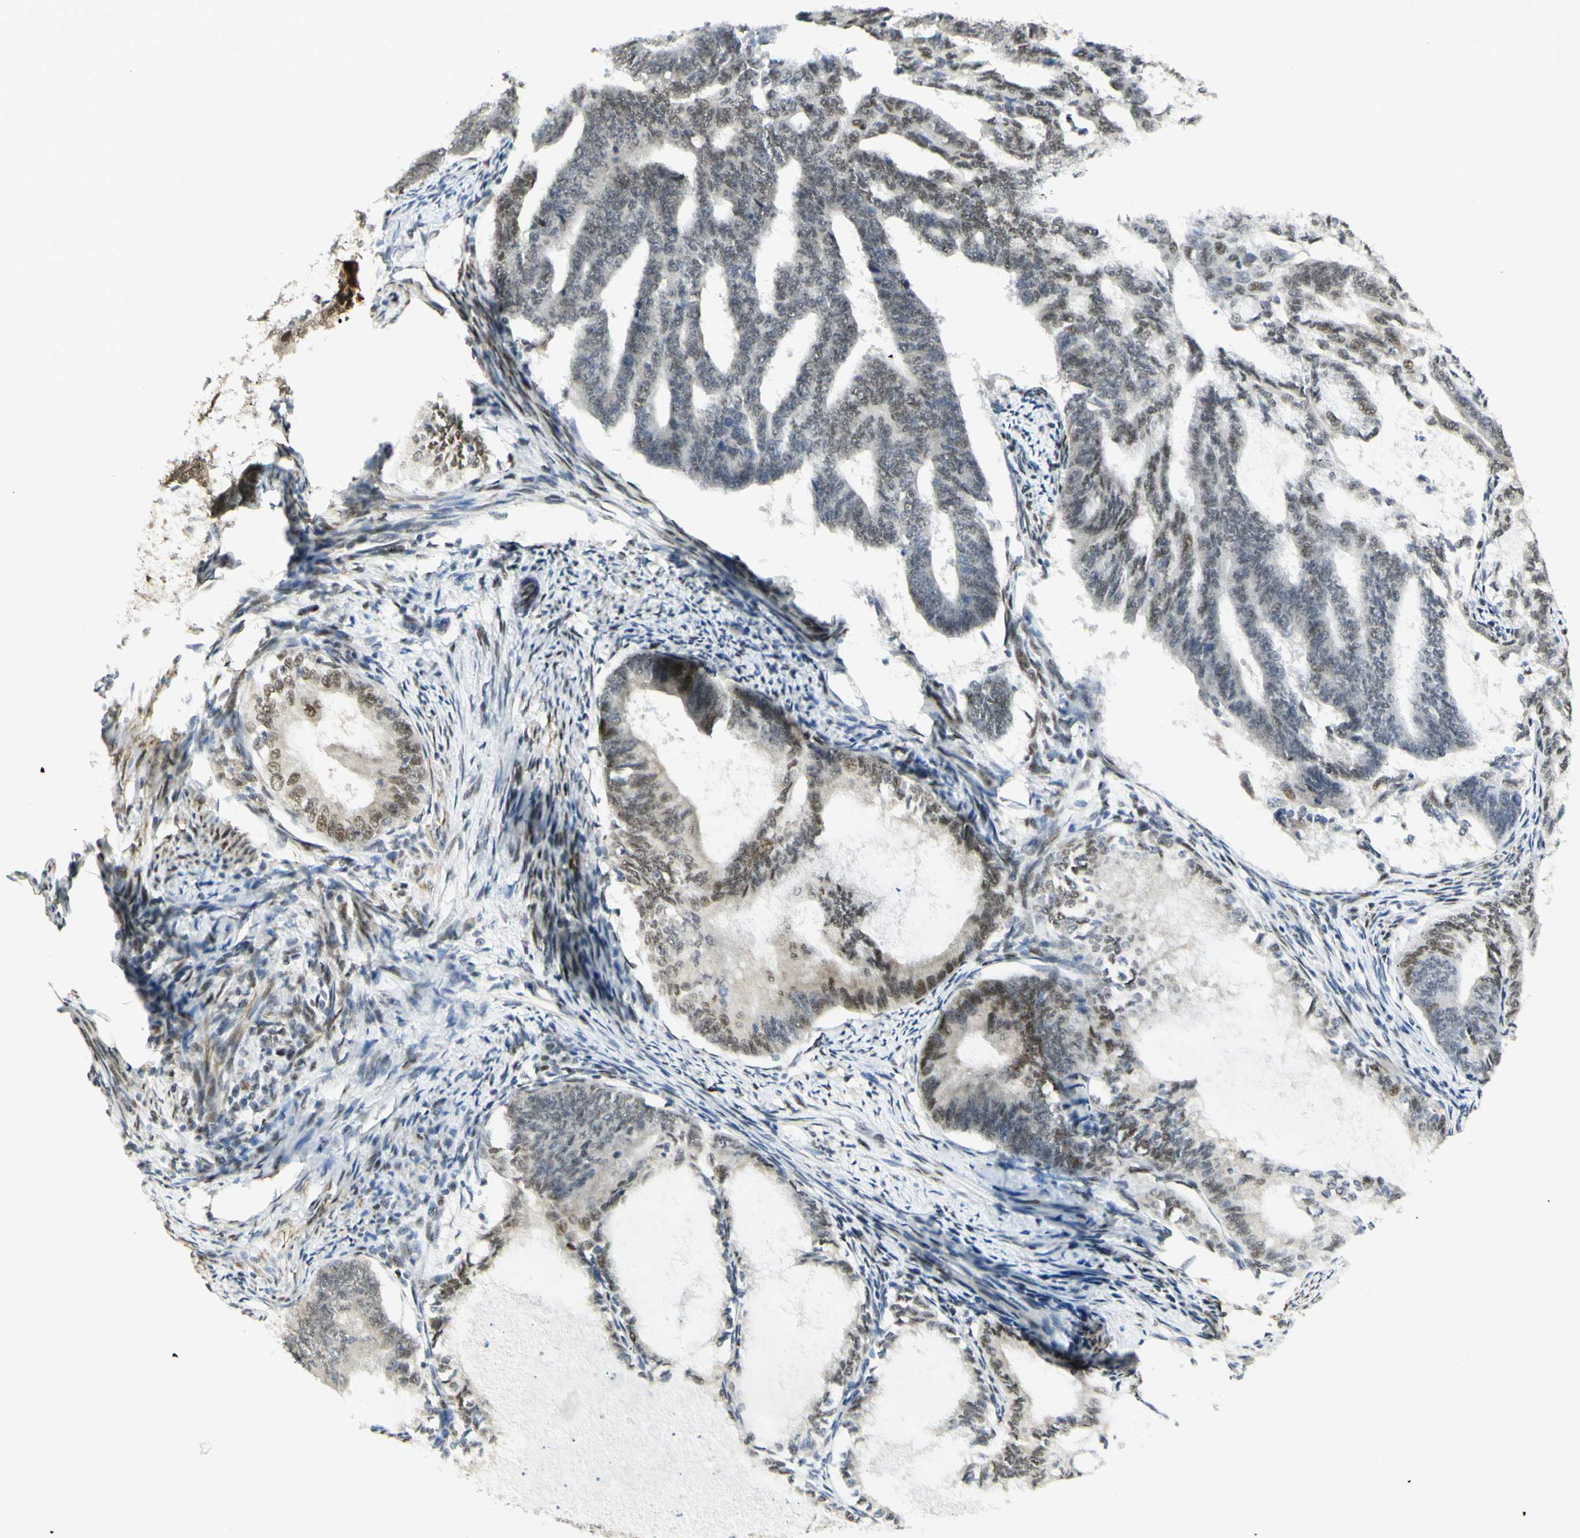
{"staining": {"intensity": "moderate", "quantity": "25%-75%", "location": "nuclear"}, "tissue": "endometrial cancer", "cell_type": "Tumor cells", "image_type": "cancer", "snomed": [{"axis": "morphology", "description": "Adenocarcinoma, NOS"}, {"axis": "topography", "description": "Endometrium"}], "caption": "A histopathology image showing moderate nuclear positivity in approximately 25%-75% of tumor cells in endometrial adenocarcinoma, as visualized by brown immunohistochemical staining.", "gene": "DDX1", "patient": {"sex": "female", "age": 86}}